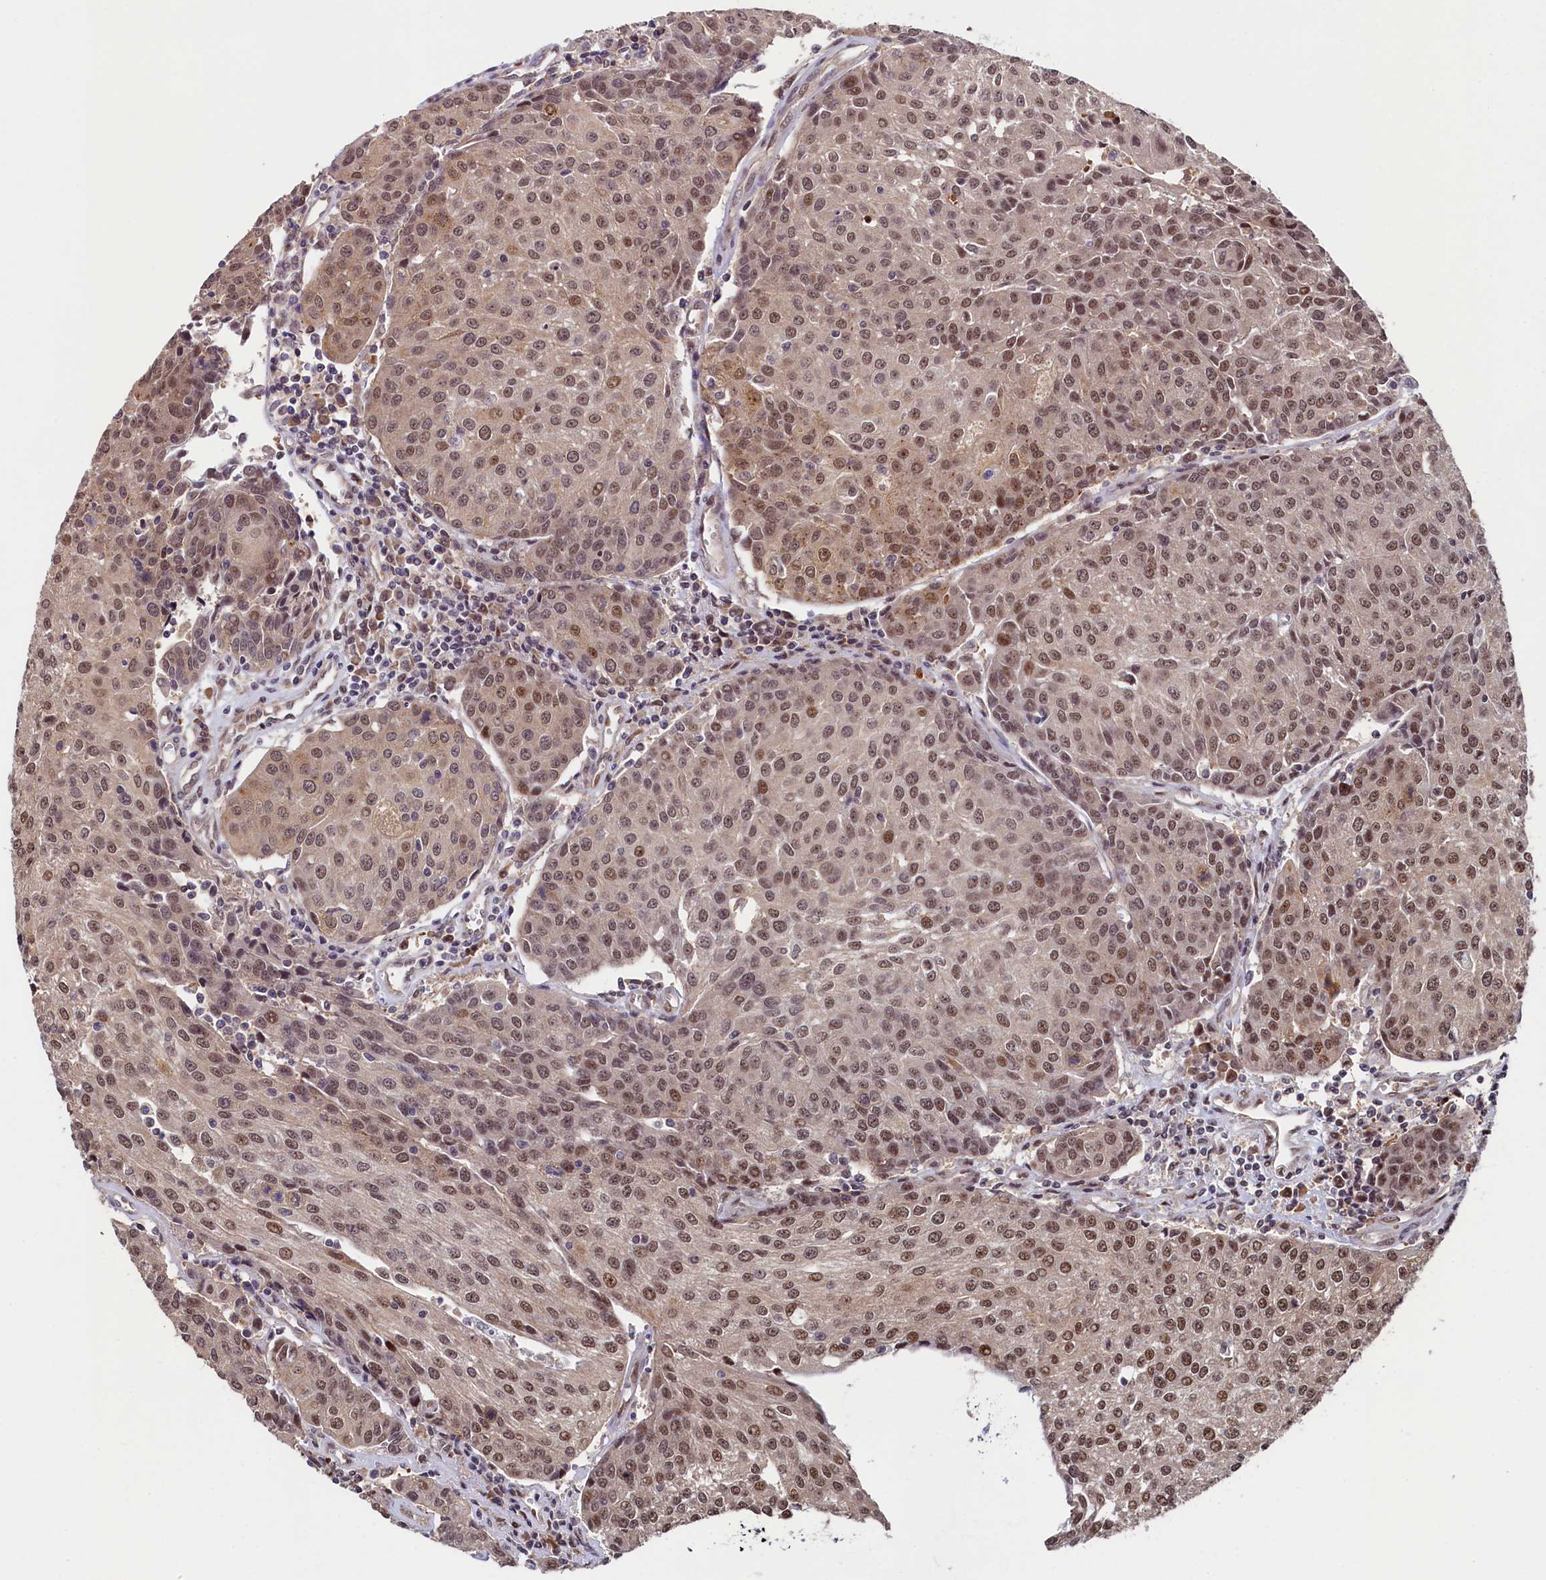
{"staining": {"intensity": "moderate", "quantity": ">75%", "location": "nuclear"}, "tissue": "urothelial cancer", "cell_type": "Tumor cells", "image_type": "cancer", "snomed": [{"axis": "morphology", "description": "Urothelial carcinoma, High grade"}, {"axis": "topography", "description": "Urinary bladder"}], "caption": "Protein staining of high-grade urothelial carcinoma tissue displays moderate nuclear positivity in about >75% of tumor cells.", "gene": "LEO1", "patient": {"sex": "female", "age": 85}}